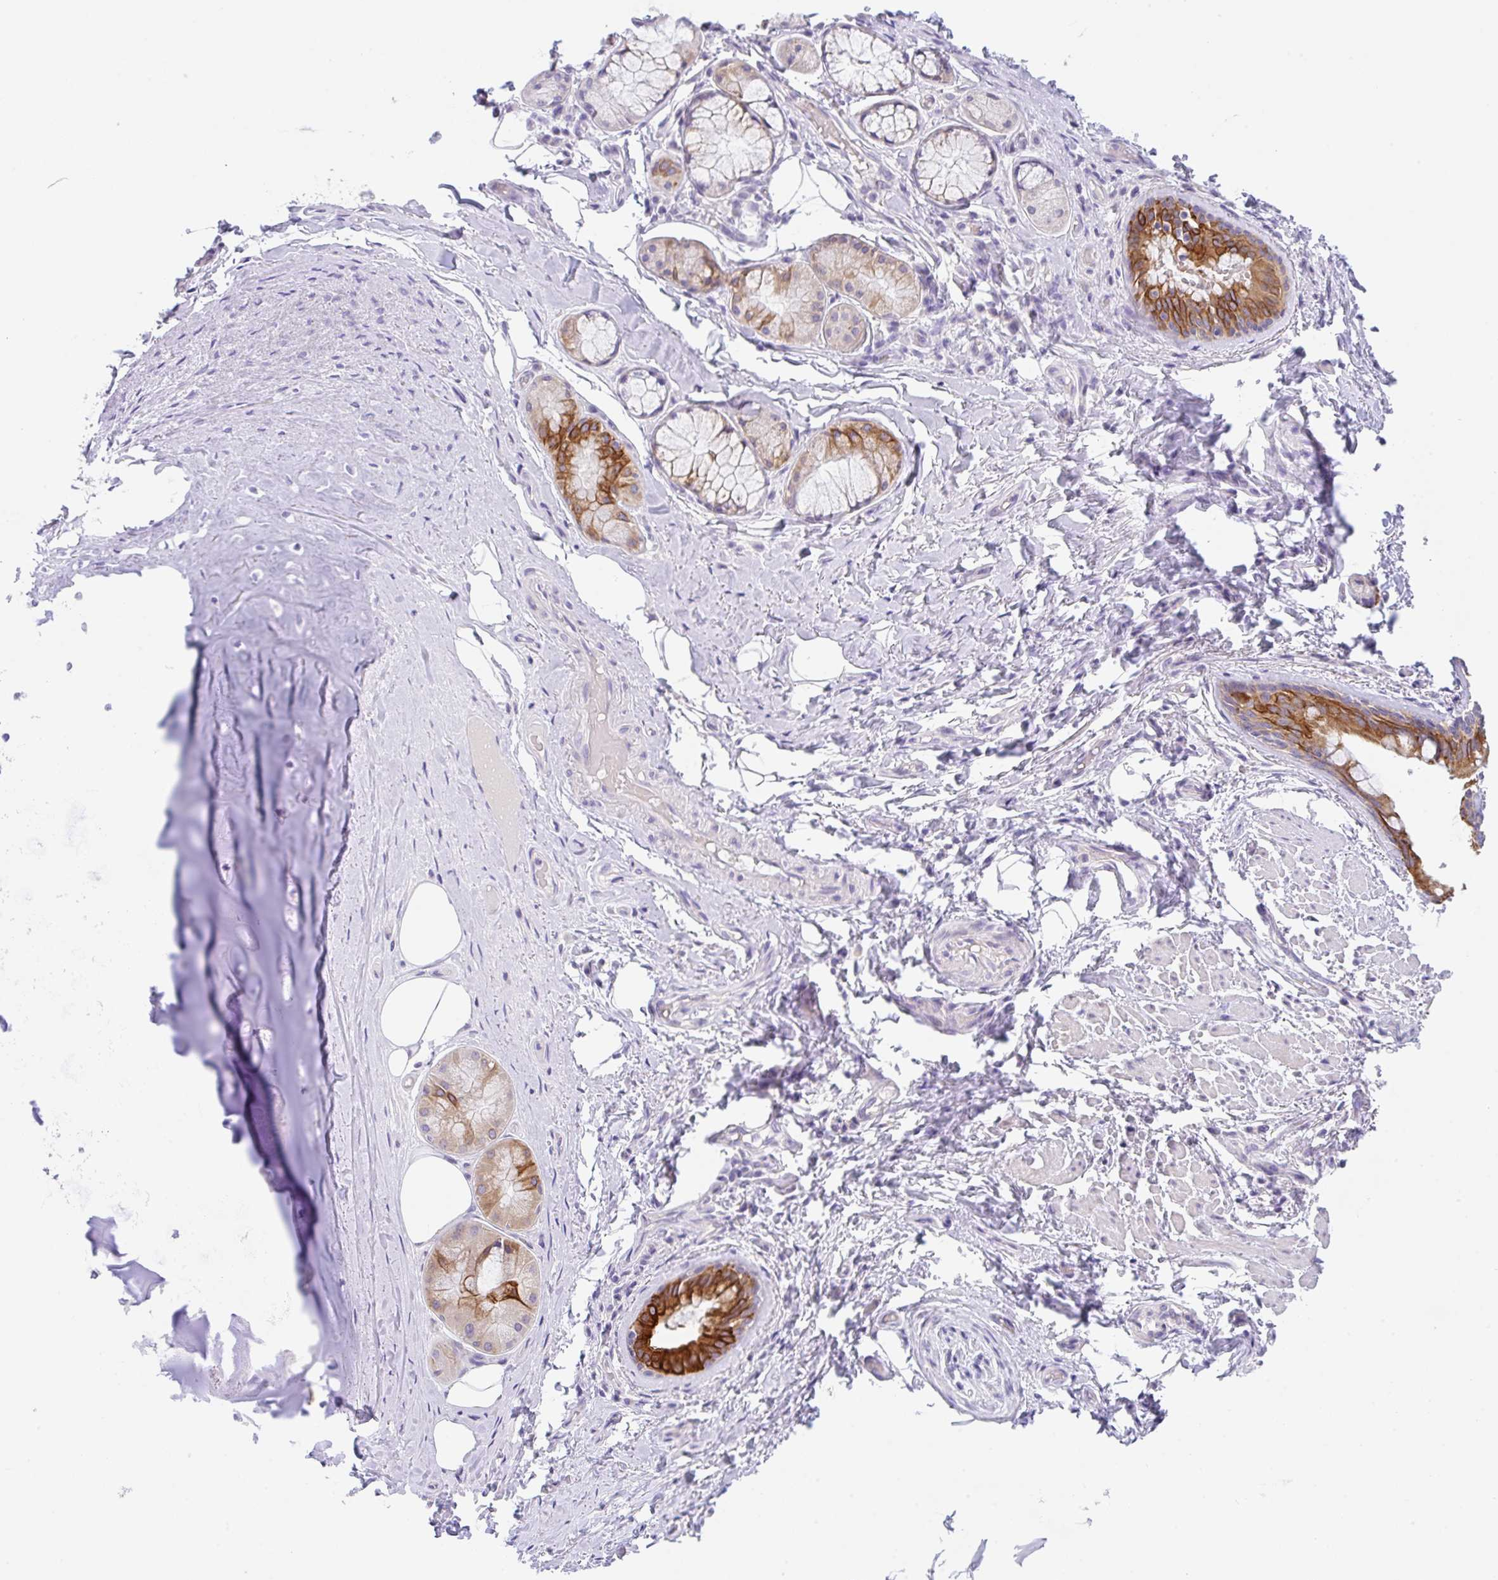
{"staining": {"intensity": "negative", "quantity": "none", "location": "none"}, "tissue": "adipose tissue", "cell_type": "Adipocytes", "image_type": "normal", "snomed": [{"axis": "morphology", "description": "Normal tissue, NOS"}, {"axis": "topography", "description": "Cartilage tissue"}, {"axis": "topography", "description": "Bronchus"}], "caption": "Protein analysis of benign adipose tissue displays no significant positivity in adipocytes.", "gene": "TRAF4", "patient": {"sex": "male", "age": 64}}